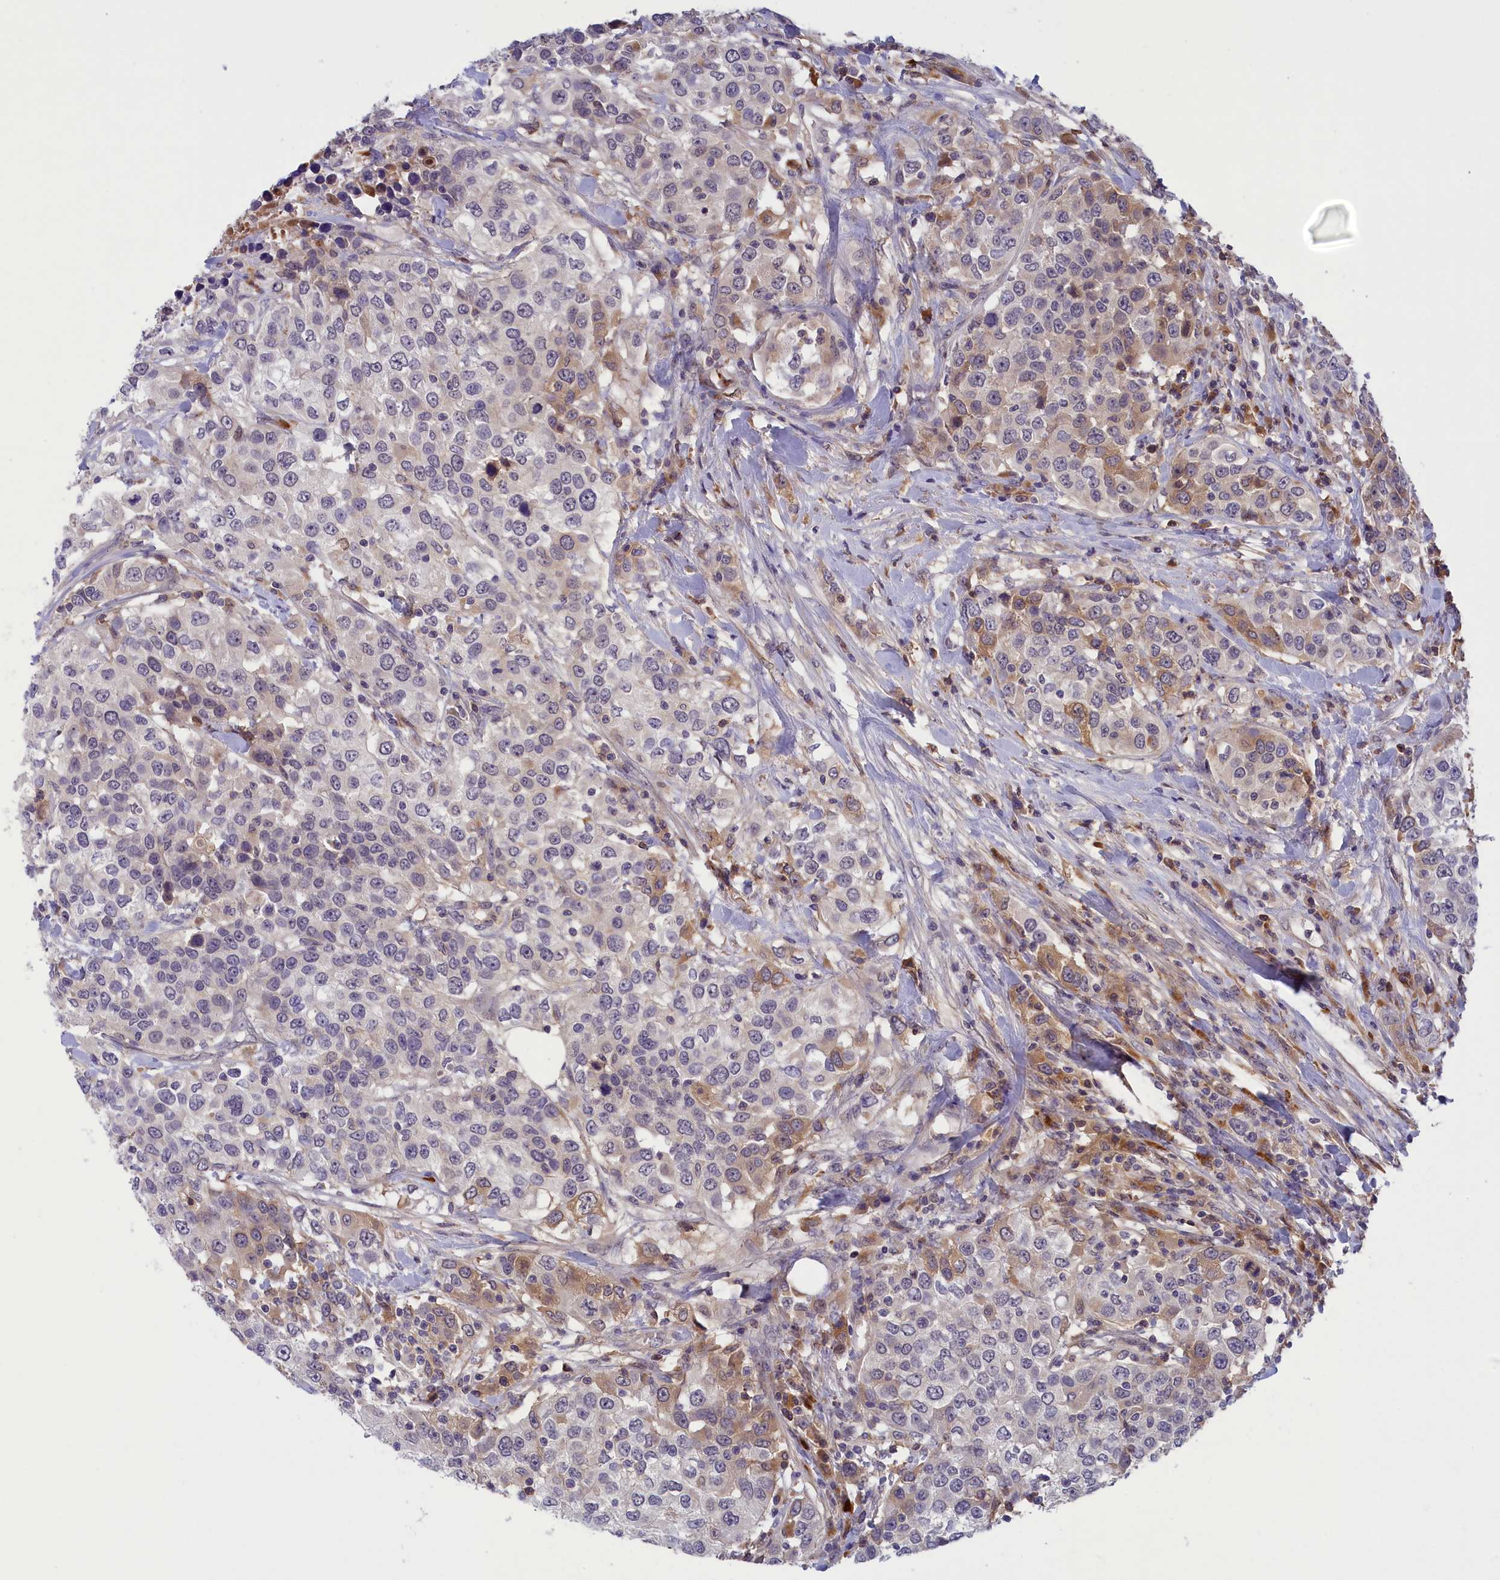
{"staining": {"intensity": "weak", "quantity": "<25%", "location": "cytoplasmic/membranous"}, "tissue": "urothelial cancer", "cell_type": "Tumor cells", "image_type": "cancer", "snomed": [{"axis": "morphology", "description": "Urothelial carcinoma, High grade"}, {"axis": "topography", "description": "Urinary bladder"}], "caption": "Tumor cells show no significant staining in urothelial carcinoma (high-grade).", "gene": "STYX", "patient": {"sex": "female", "age": 80}}